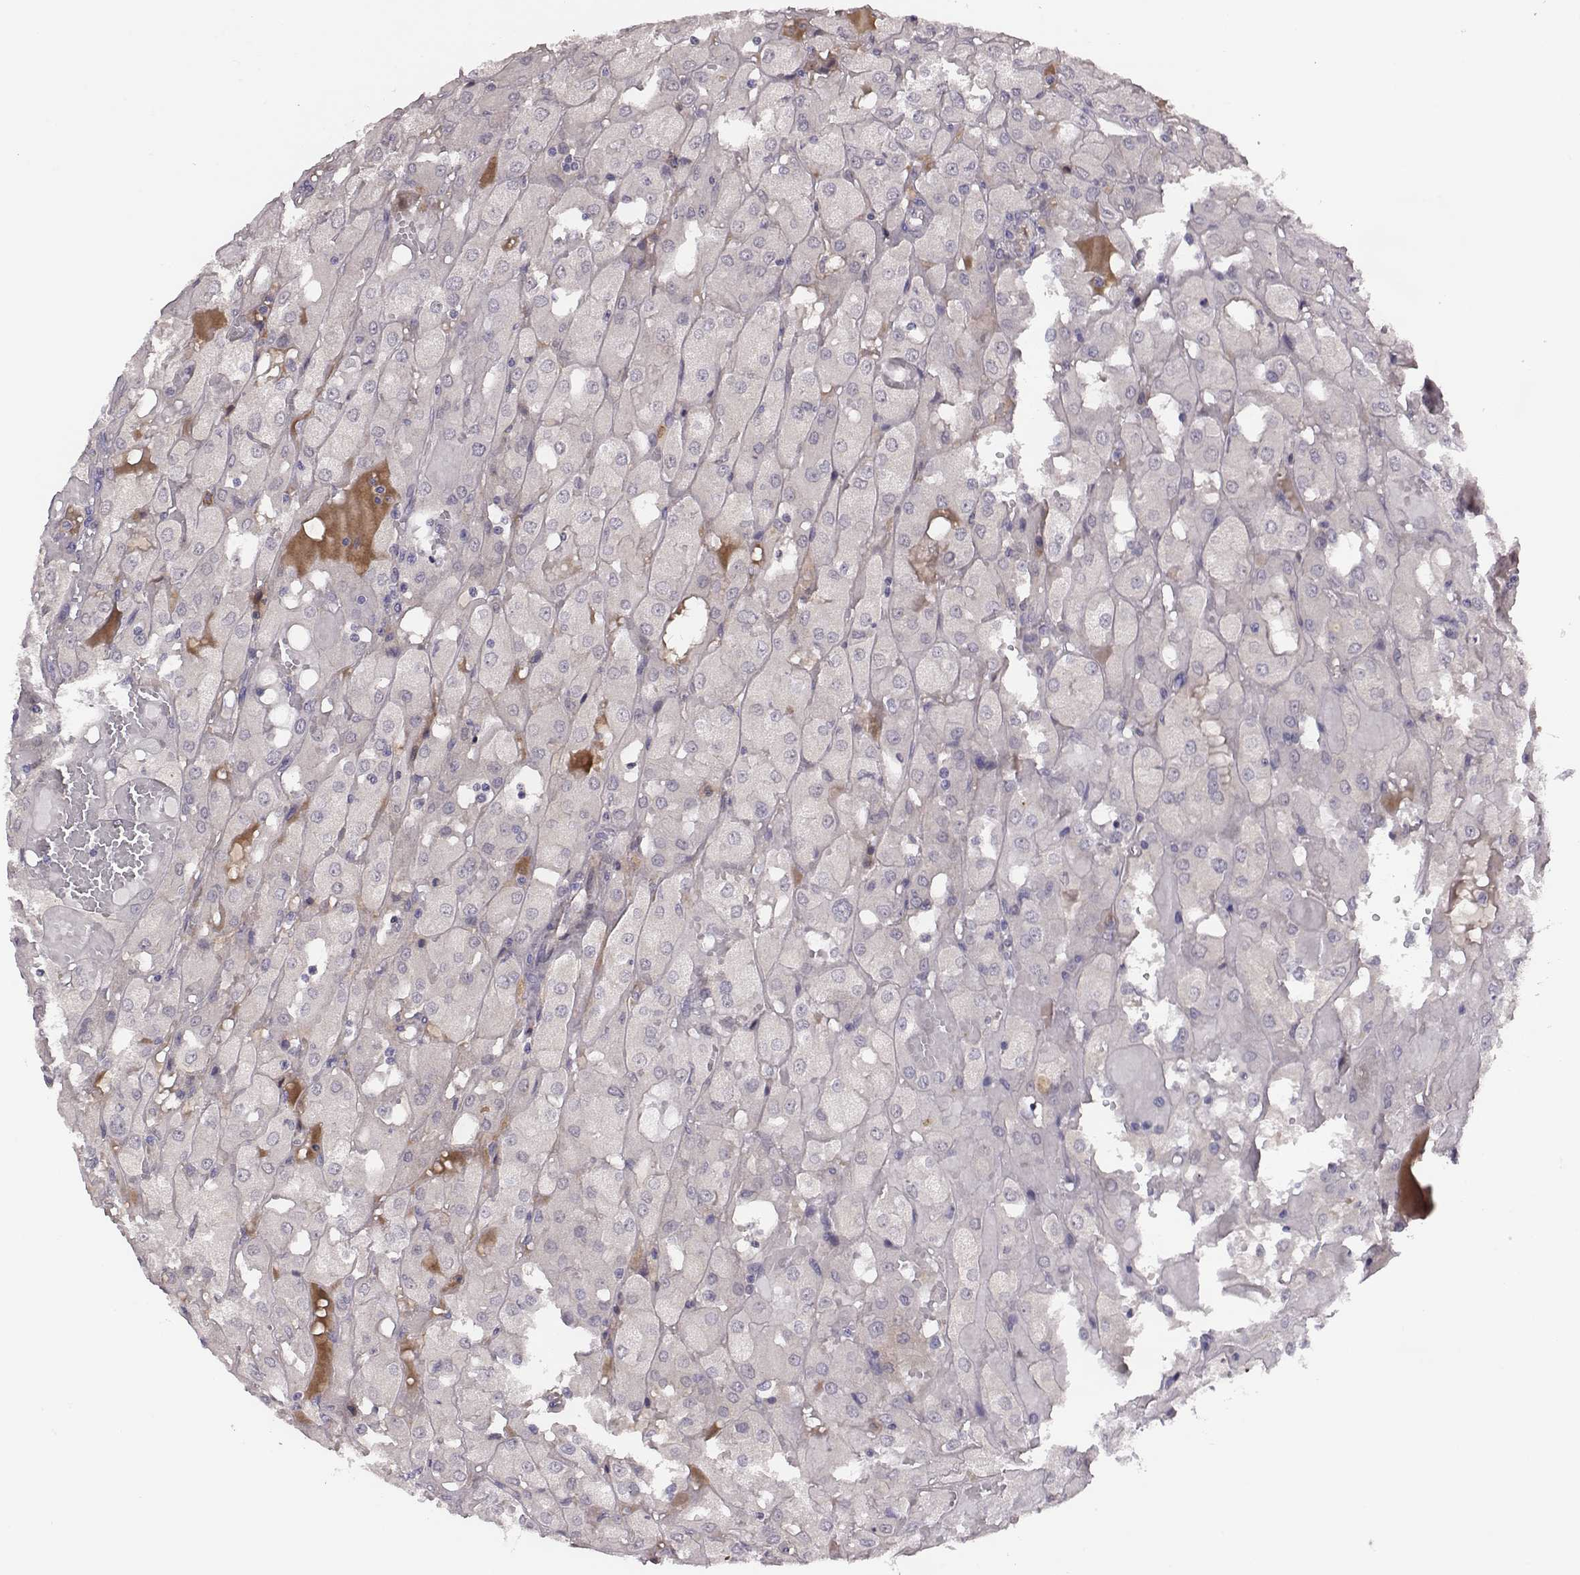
{"staining": {"intensity": "negative", "quantity": "none", "location": "none"}, "tissue": "renal cancer", "cell_type": "Tumor cells", "image_type": "cancer", "snomed": [{"axis": "morphology", "description": "Adenocarcinoma, NOS"}, {"axis": "topography", "description": "Kidney"}], "caption": "Tumor cells show no significant positivity in renal cancer (adenocarcinoma).", "gene": "KMO", "patient": {"sex": "male", "age": 72}}